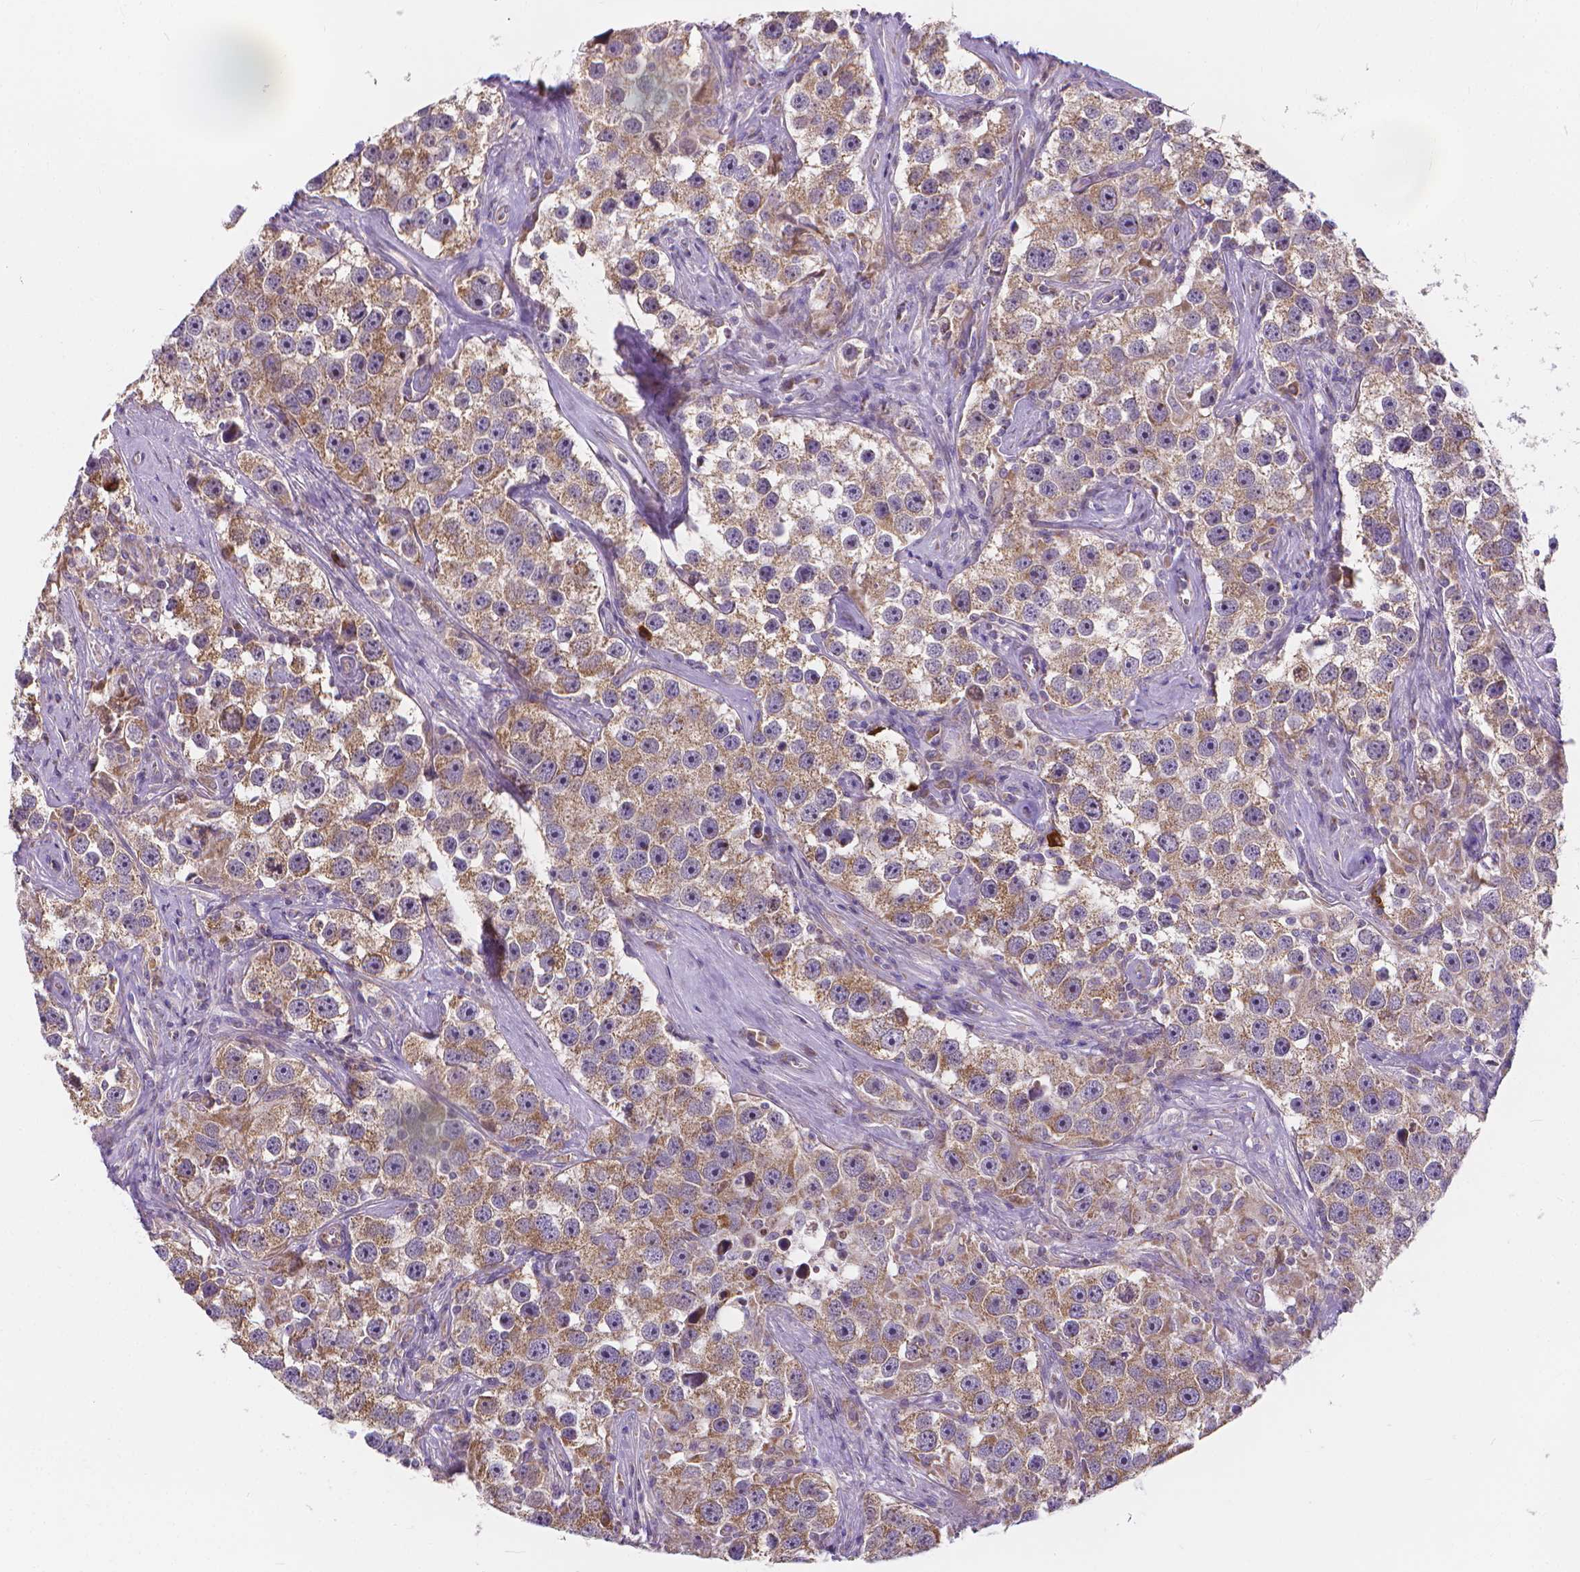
{"staining": {"intensity": "moderate", "quantity": ">75%", "location": "cytoplasmic/membranous"}, "tissue": "testis cancer", "cell_type": "Tumor cells", "image_type": "cancer", "snomed": [{"axis": "morphology", "description": "Seminoma, NOS"}, {"axis": "topography", "description": "Testis"}], "caption": "This image demonstrates immunohistochemistry (IHC) staining of testis seminoma, with medium moderate cytoplasmic/membranous staining in approximately >75% of tumor cells.", "gene": "SNCAIP", "patient": {"sex": "male", "age": 49}}